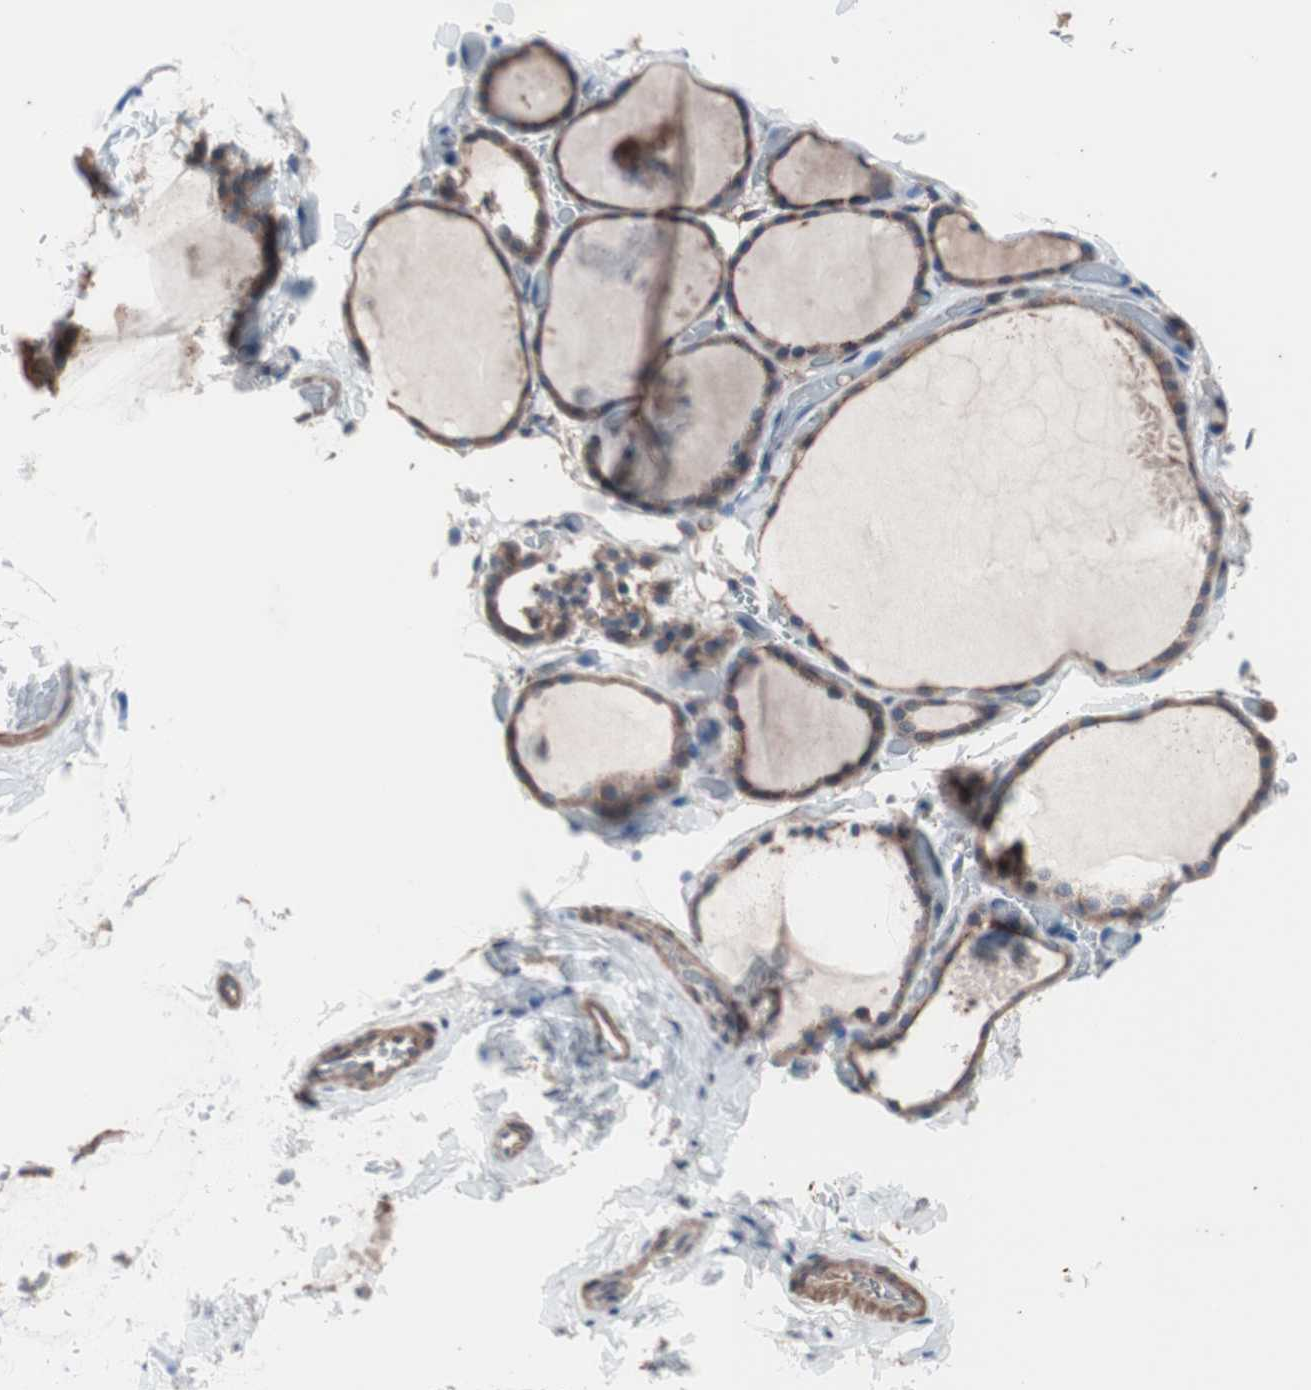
{"staining": {"intensity": "moderate", "quantity": ">75%", "location": "cytoplasmic/membranous"}, "tissue": "thyroid gland", "cell_type": "Glandular cells", "image_type": "normal", "snomed": [{"axis": "morphology", "description": "Normal tissue, NOS"}, {"axis": "topography", "description": "Thyroid gland"}], "caption": "Moderate cytoplasmic/membranous expression is appreciated in approximately >75% of glandular cells in normal thyroid gland. Using DAB (brown) and hematoxylin (blue) stains, captured at high magnification using brightfield microscopy.", "gene": "ATG7", "patient": {"sex": "female", "age": 22}}